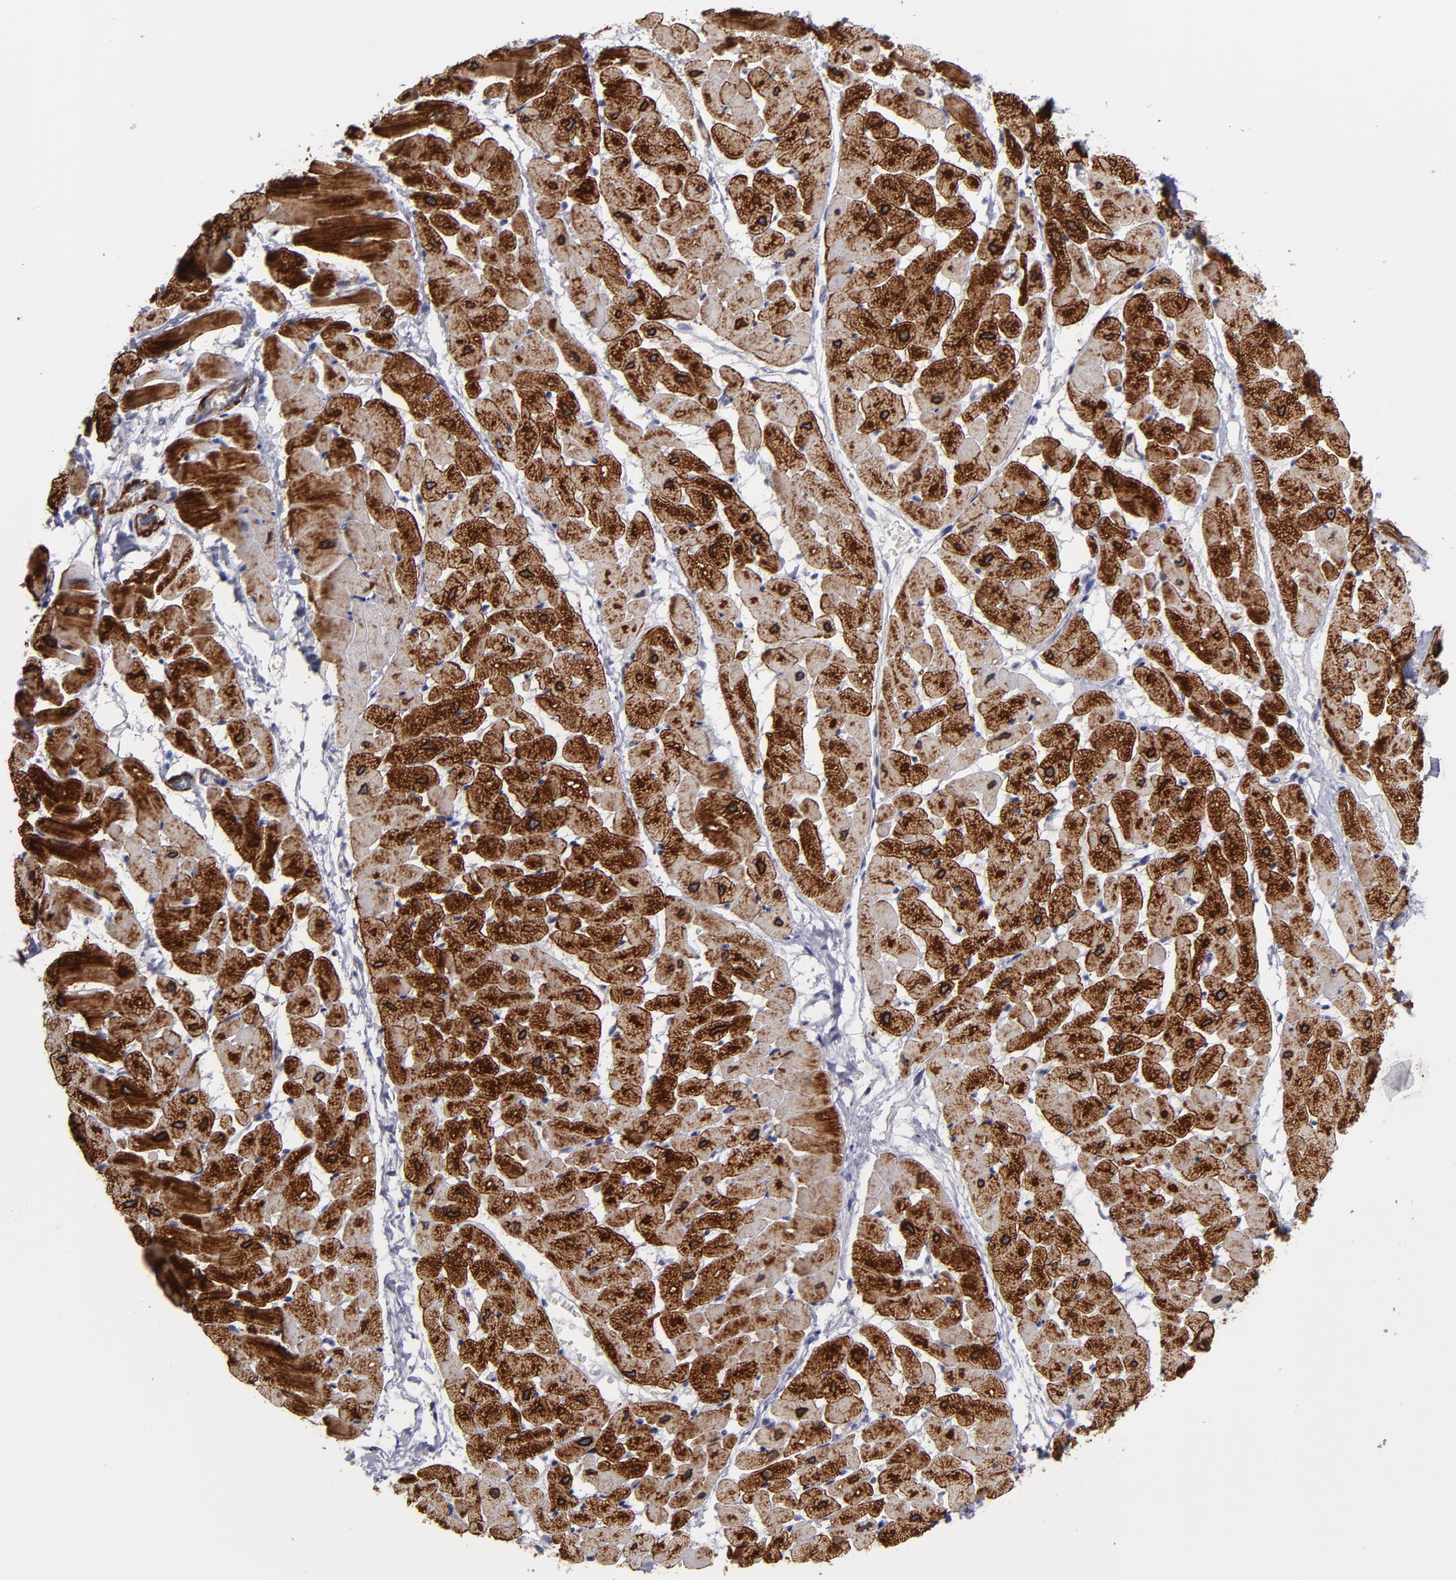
{"staining": {"intensity": "strong", "quantity": ">75%", "location": "cytoplasmic/membranous"}, "tissue": "heart muscle", "cell_type": "Cardiomyocytes", "image_type": "normal", "snomed": [{"axis": "morphology", "description": "Normal tissue, NOS"}, {"axis": "topography", "description": "Heart"}], "caption": "About >75% of cardiomyocytes in benign human heart muscle demonstrate strong cytoplasmic/membranous protein staining as visualized by brown immunohistochemical staining.", "gene": "SLMAP", "patient": {"sex": "male", "age": 45}}